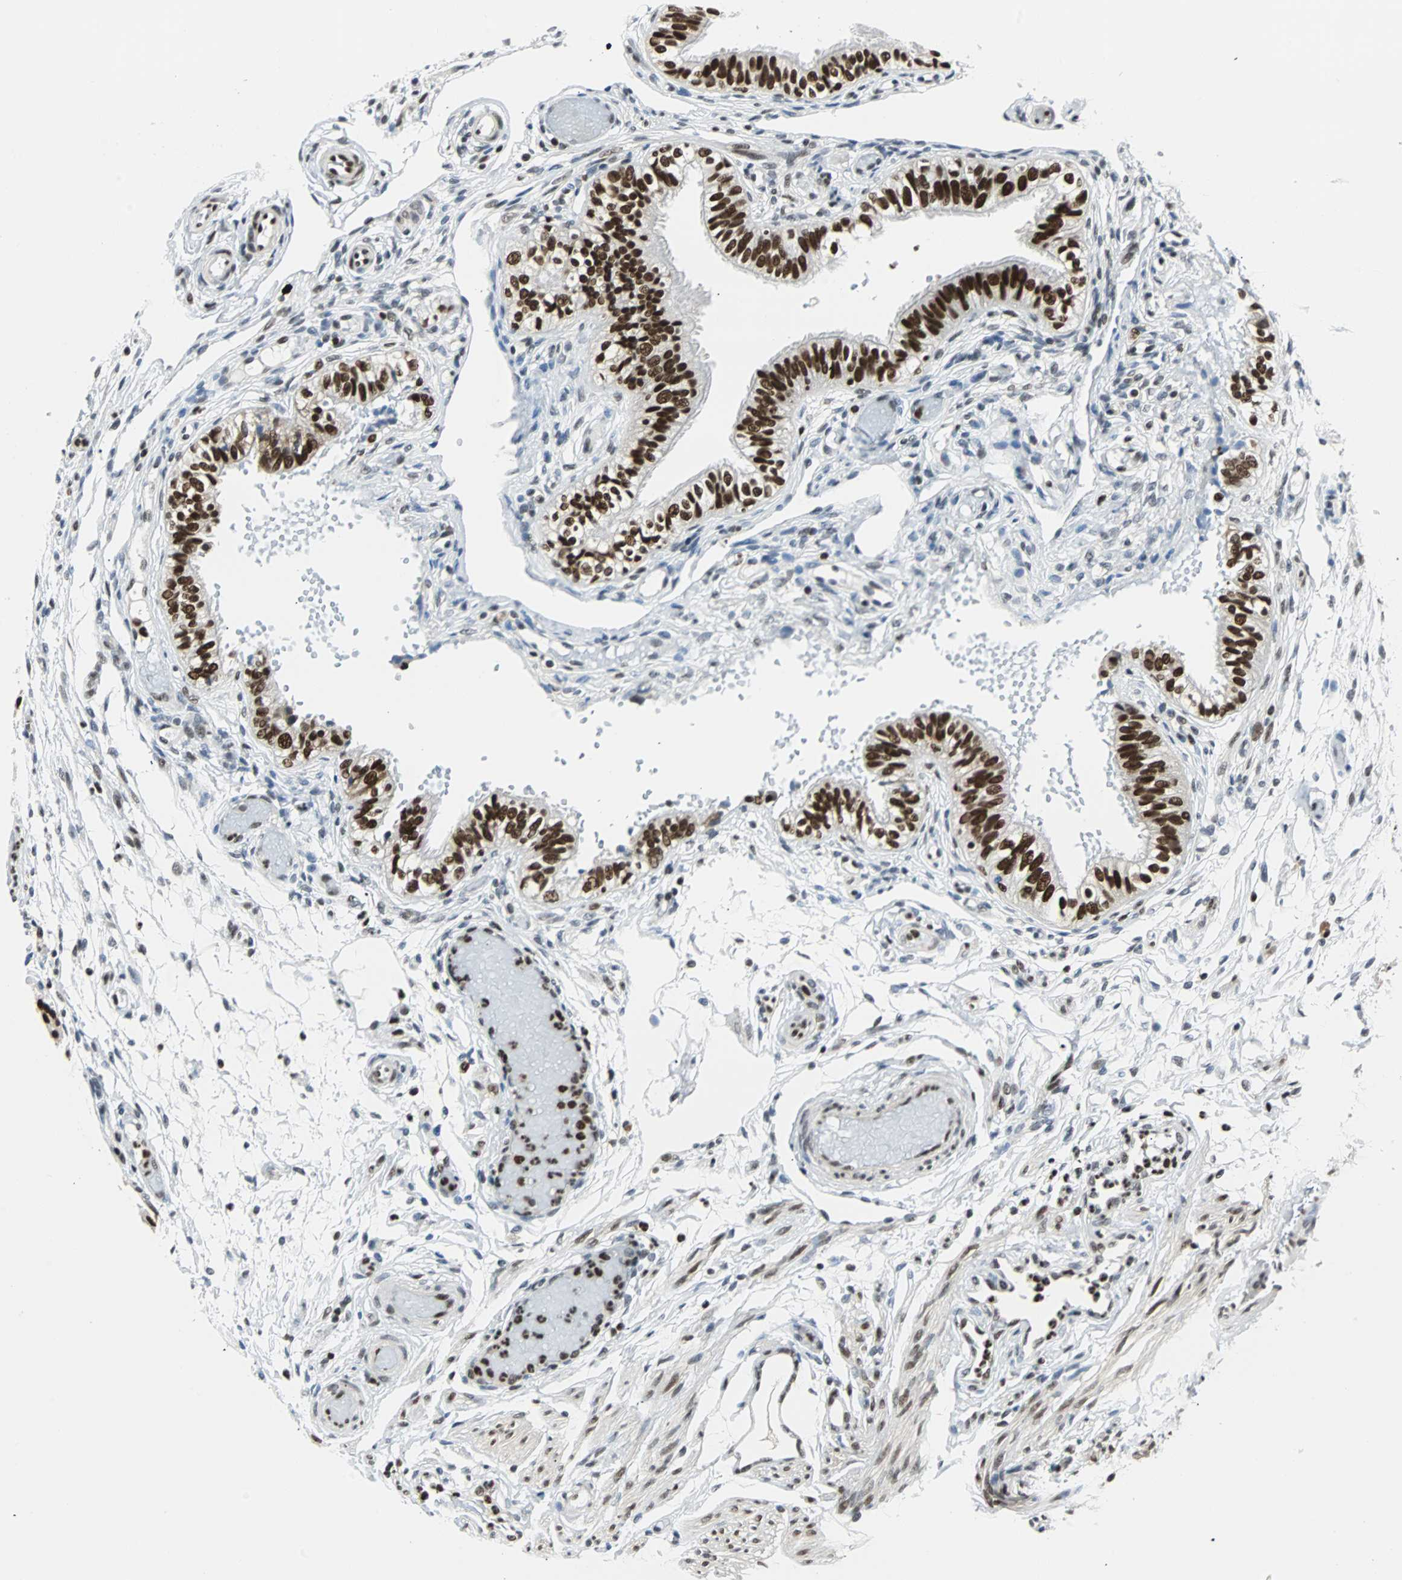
{"staining": {"intensity": "strong", "quantity": ">75%", "location": "nuclear"}, "tissue": "fallopian tube", "cell_type": "Glandular cells", "image_type": "normal", "snomed": [{"axis": "morphology", "description": "Normal tissue, NOS"}, {"axis": "morphology", "description": "Dermoid, NOS"}, {"axis": "topography", "description": "Fallopian tube"}], "caption": "Glandular cells demonstrate high levels of strong nuclear expression in about >75% of cells in normal fallopian tube. The staining was performed using DAB to visualize the protein expression in brown, while the nuclei were stained in blue with hematoxylin (Magnification: 20x).", "gene": "XRCC4", "patient": {"sex": "female", "age": 33}}